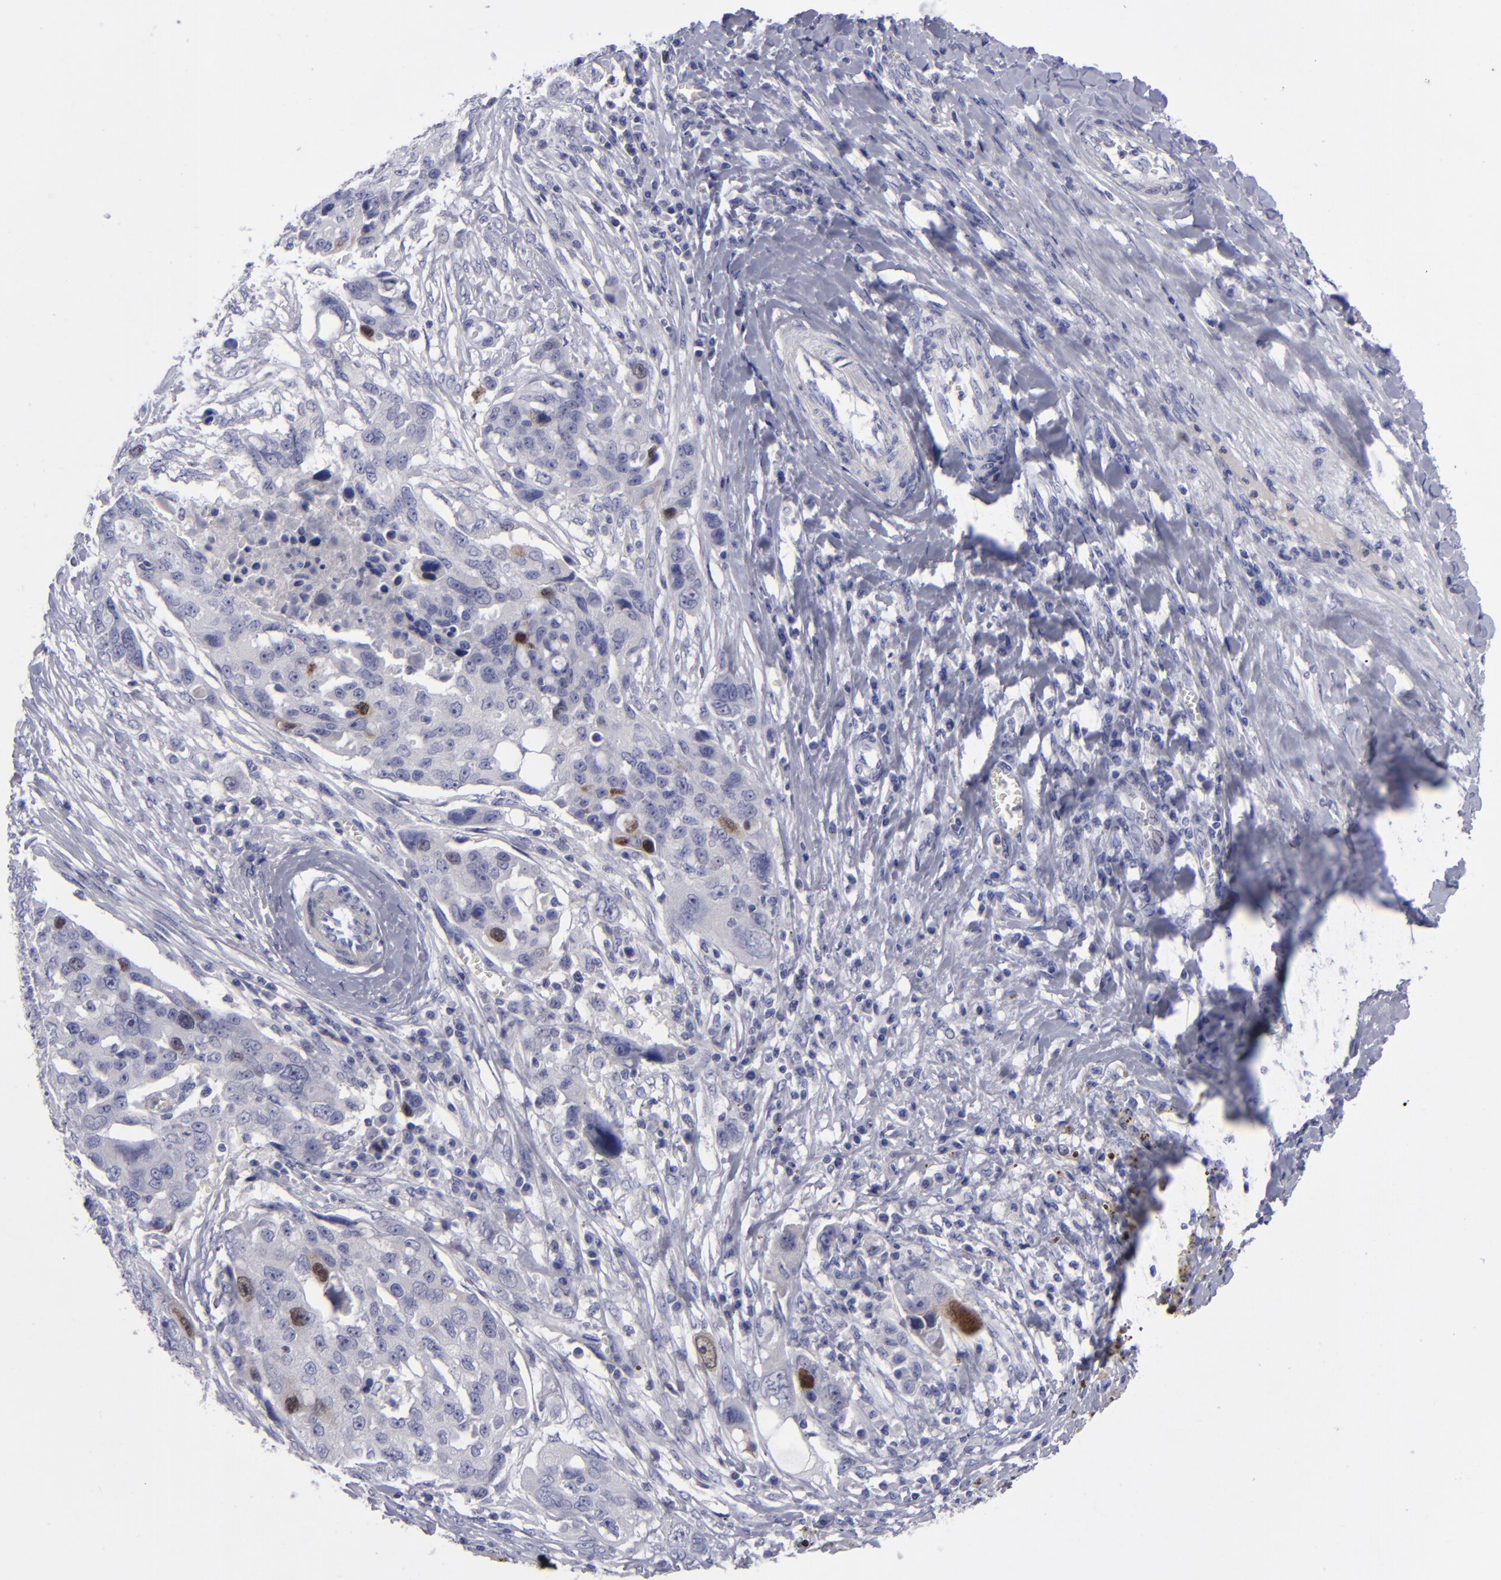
{"staining": {"intensity": "moderate", "quantity": "<25%", "location": "cytoplasmic/membranous,nuclear"}, "tissue": "ovarian cancer", "cell_type": "Tumor cells", "image_type": "cancer", "snomed": [{"axis": "morphology", "description": "Carcinoma, endometroid"}, {"axis": "topography", "description": "Ovary"}], "caption": "IHC histopathology image of human ovarian cancer (endometroid carcinoma) stained for a protein (brown), which displays low levels of moderate cytoplasmic/membranous and nuclear staining in approximately <25% of tumor cells.", "gene": "AURKA", "patient": {"sex": "female", "age": 75}}